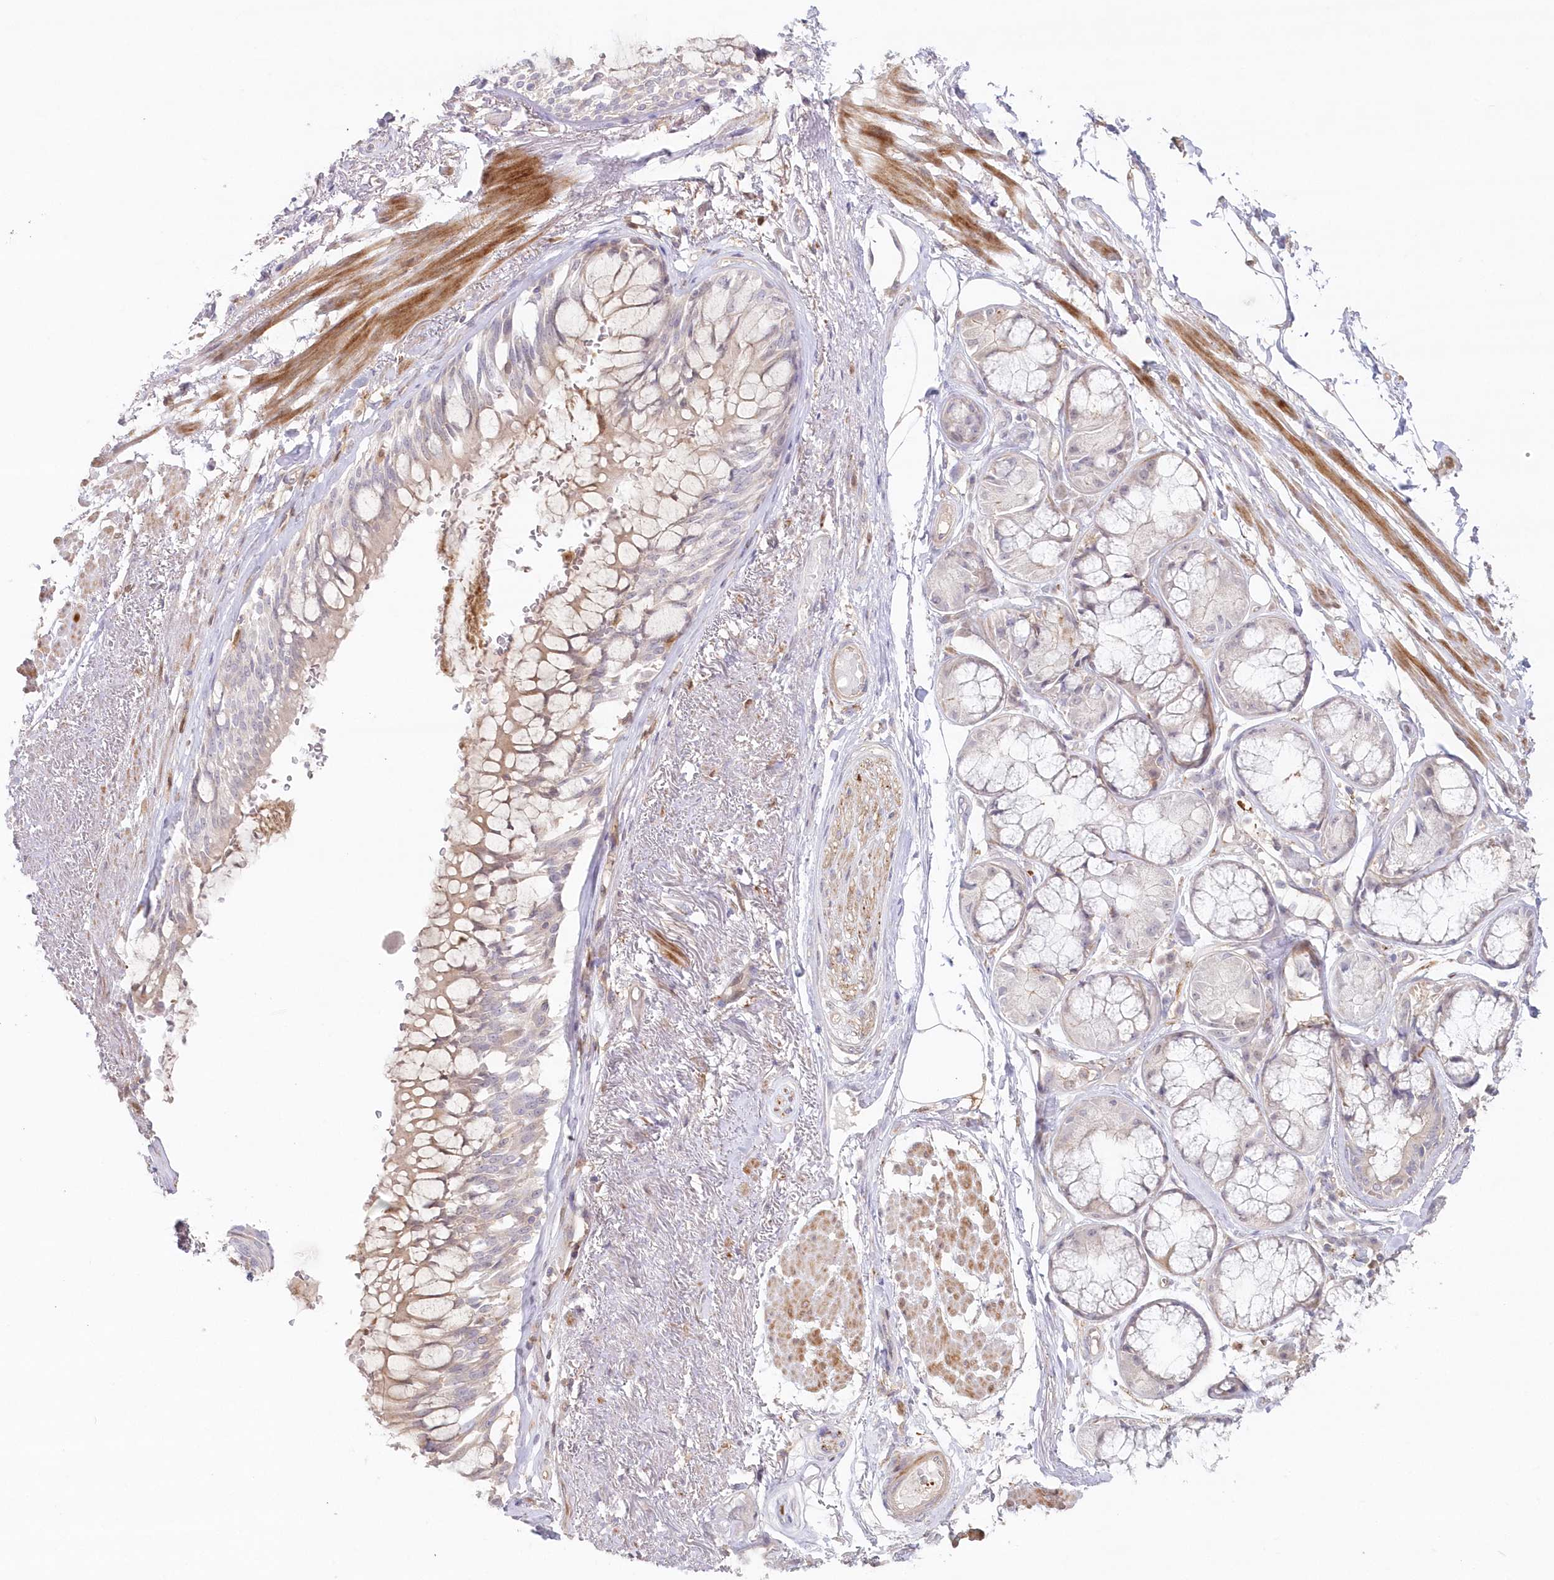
{"staining": {"intensity": "moderate", "quantity": ">75%", "location": "cytoplasmic/membranous"}, "tissue": "adipose tissue", "cell_type": "Adipocytes", "image_type": "normal", "snomed": [{"axis": "morphology", "description": "Normal tissue, NOS"}, {"axis": "topography", "description": "Bronchus"}], "caption": "The micrograph exhibits a brown stain indicating the presence of a protein in the cytoplasmic/membranous of adipocytes in adipose tissue. The protein is stained brown, and the nuclei are stained in blue (DAB (3,3'-diaminobenzidine) IHC with brightfield microscopy, high magnification).", "gene": "GBE1", "patient": {"sex": "male", "age": 66}}